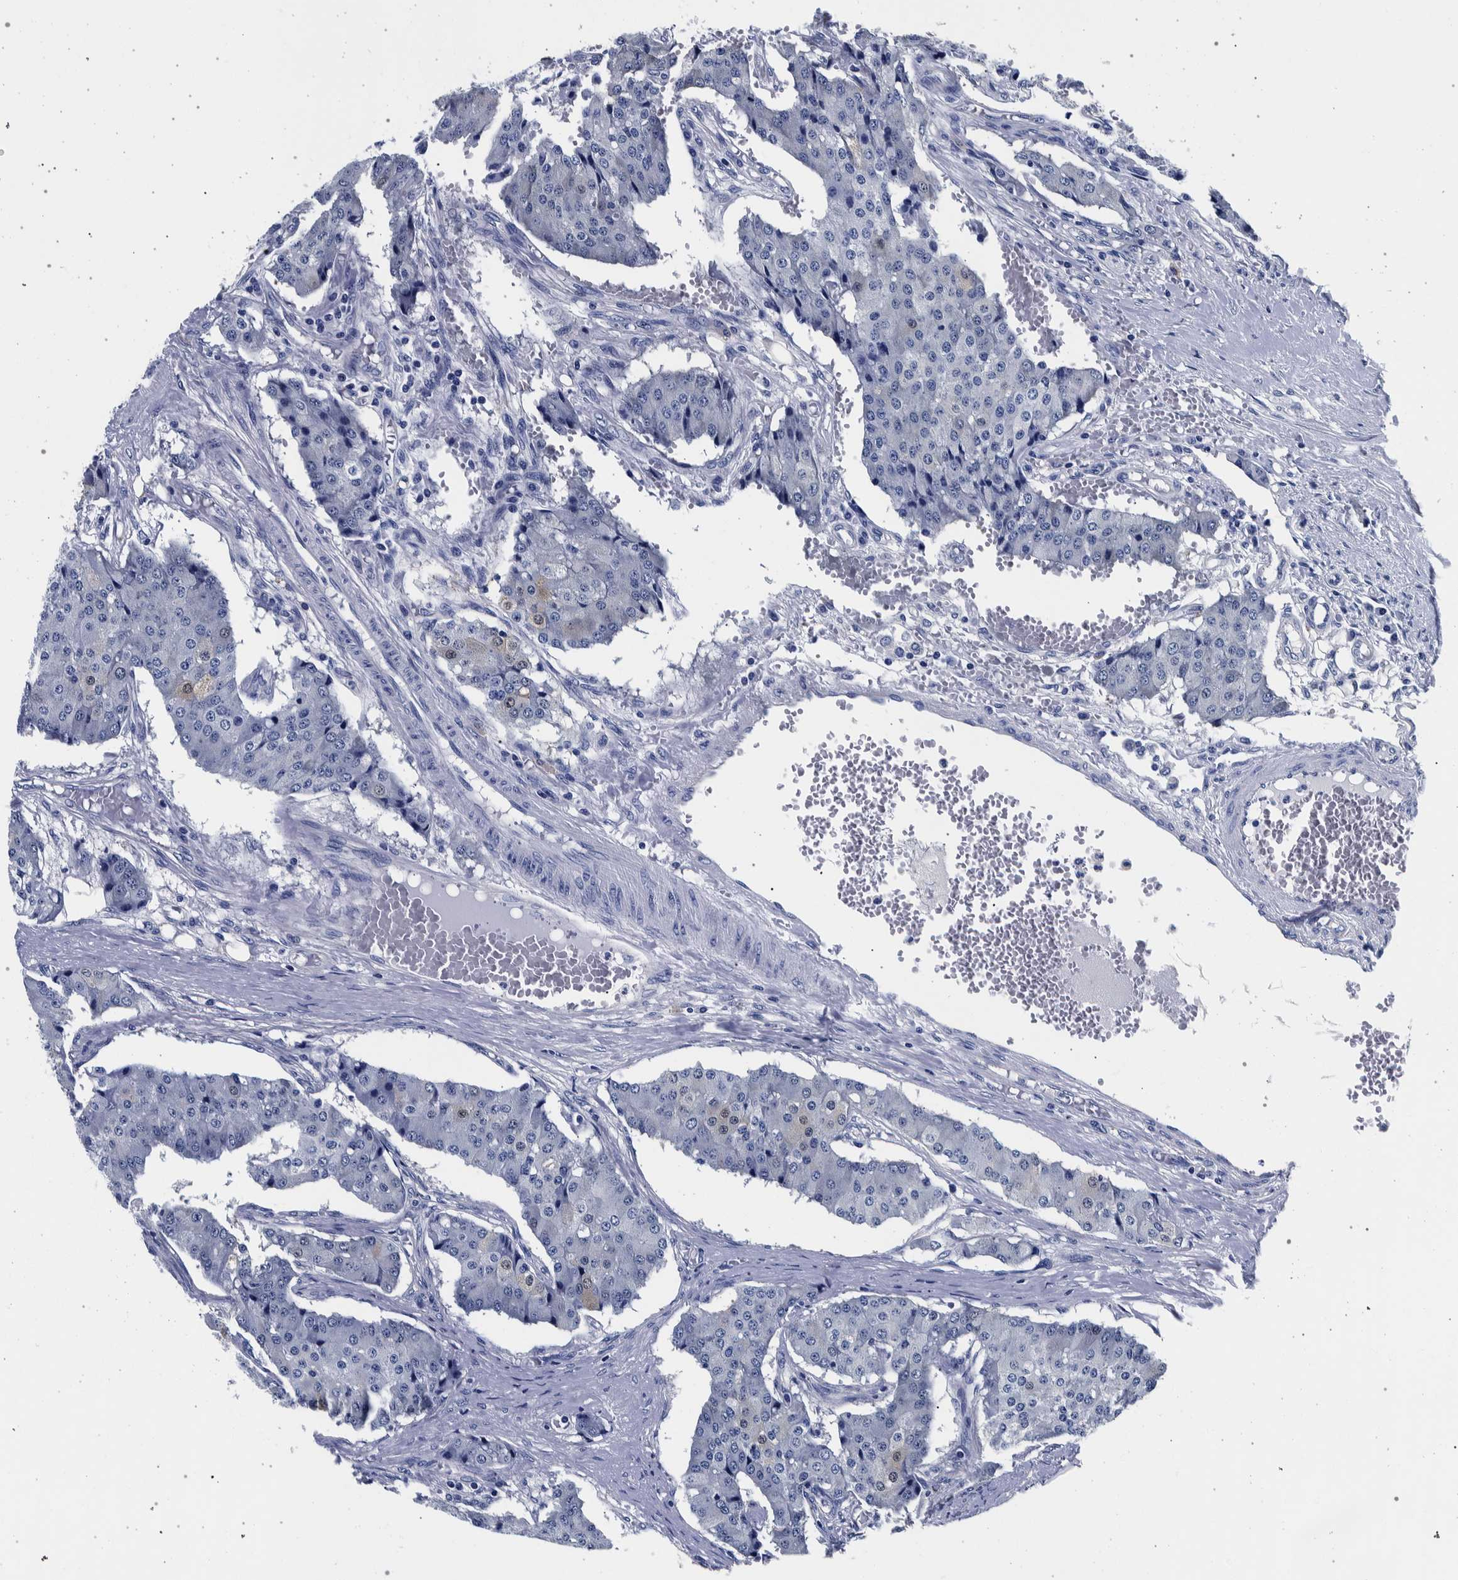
{"staining": {"intensity": "negative", "quantity": "none", "location": "none"}, "tissue": "carcinoid", "cell_type": "Tumor cells", "image_type": "cancer", "snomed": [{"axis": "morphology", "description": "Carcinoid, malignant, NOS"}, {"axis": "topography", "description": "Colon"}], "caption": "Tumor cells are negative for brown protein staining in malignant carcinoid.", "gene": "NIBAN2", "patient": {"sex": "female", "age": 52}}